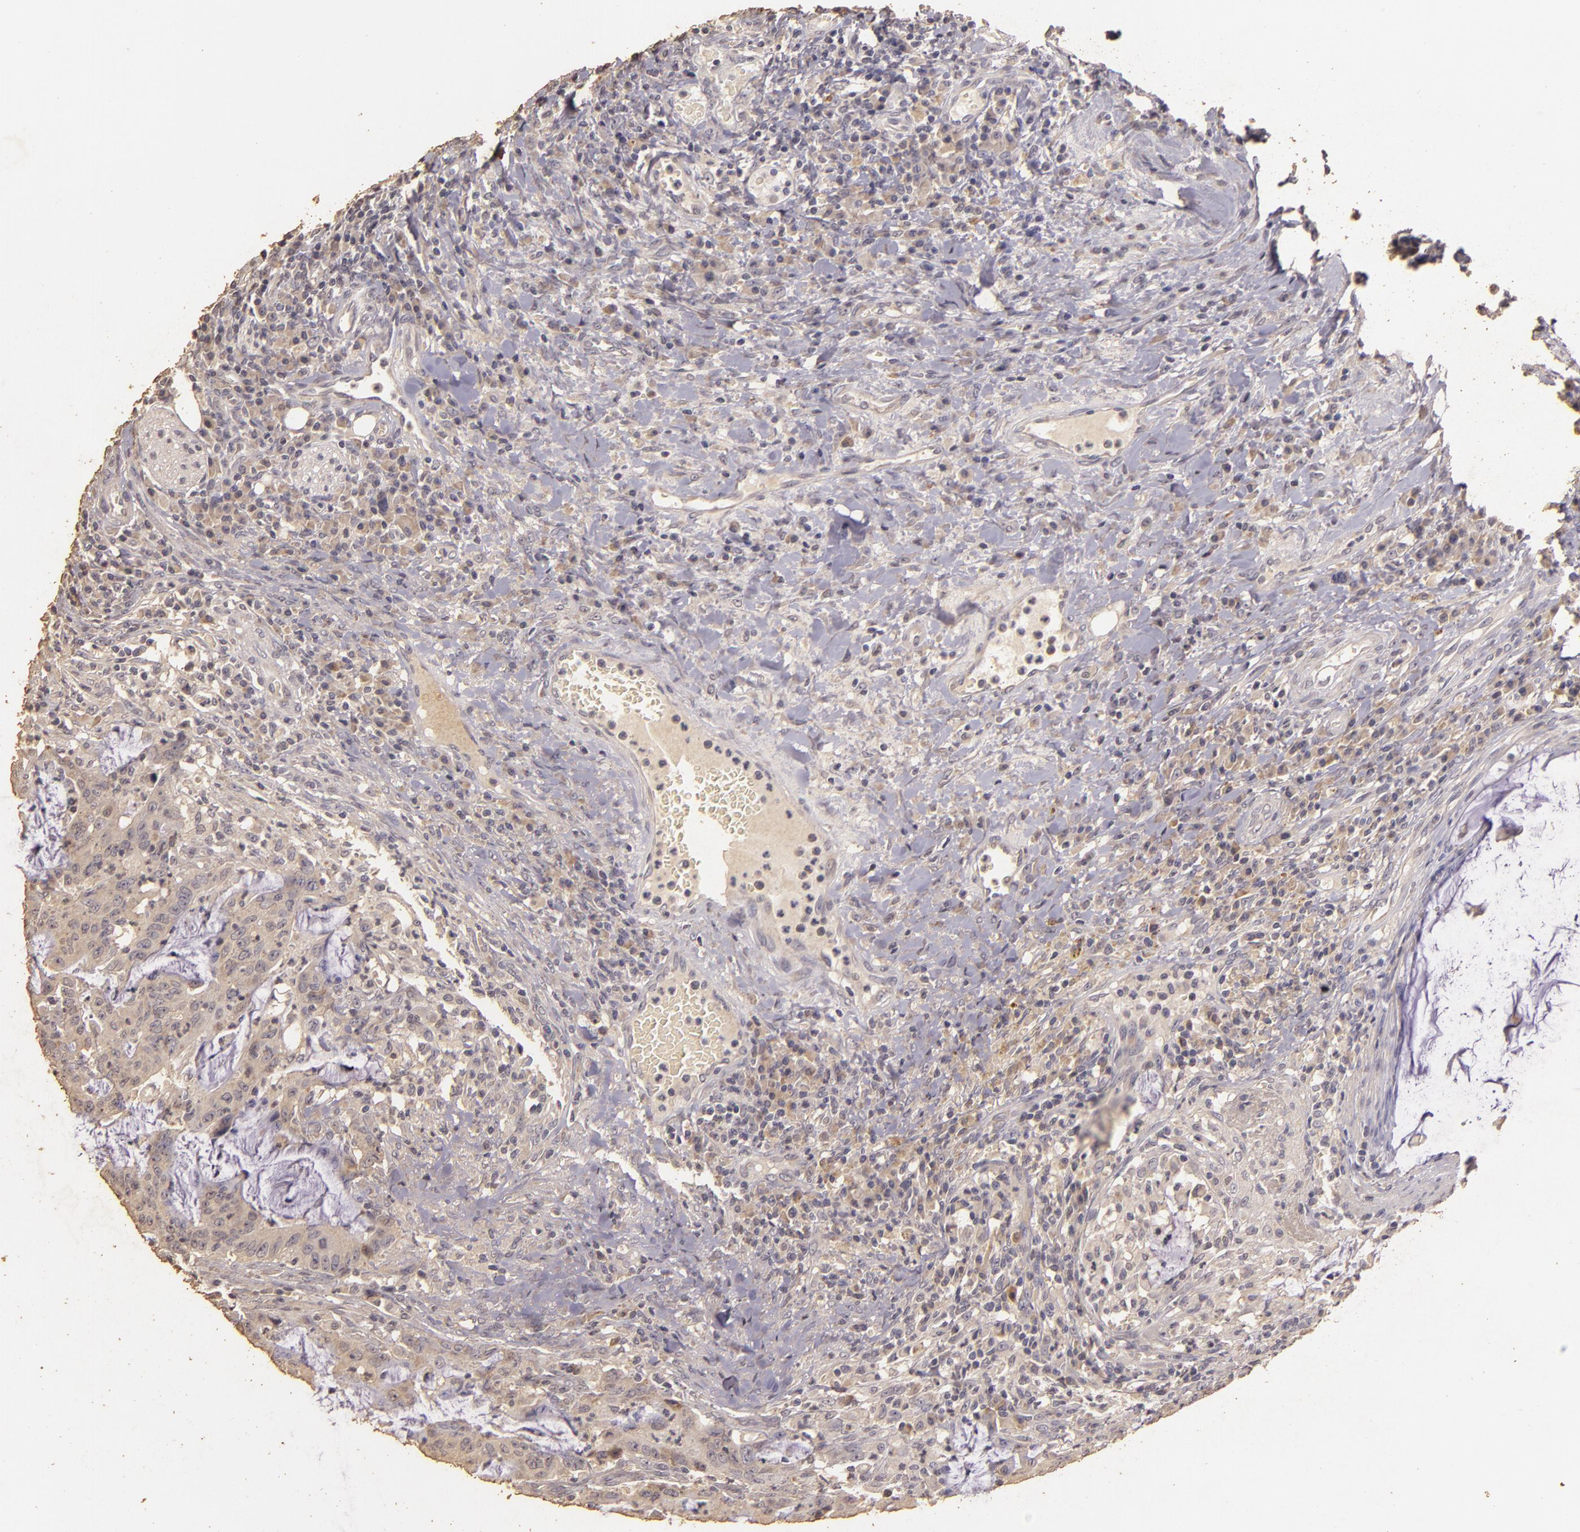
{"staining": {"intensity": "weak", "quantity": ">75%", "location": "cytoplasmic/membranous"}, "tissue": "colorectal cancer", "cell_type": "Tumor cells", "image_type": "cancer", "snomed": [{"axis": "morphology", "description": "Adenocarcinoma, NOS"}, {"axis": "topography", "description": "Colon"}], "caption": "Colorectal cancer was stained to show a protein in brown. There is low levels of weak cytoplasmic/membranous expression in about >75% of tumor cells.", "gene": "BCL2L13", "patient": {"sex": "male", "age": 54}}